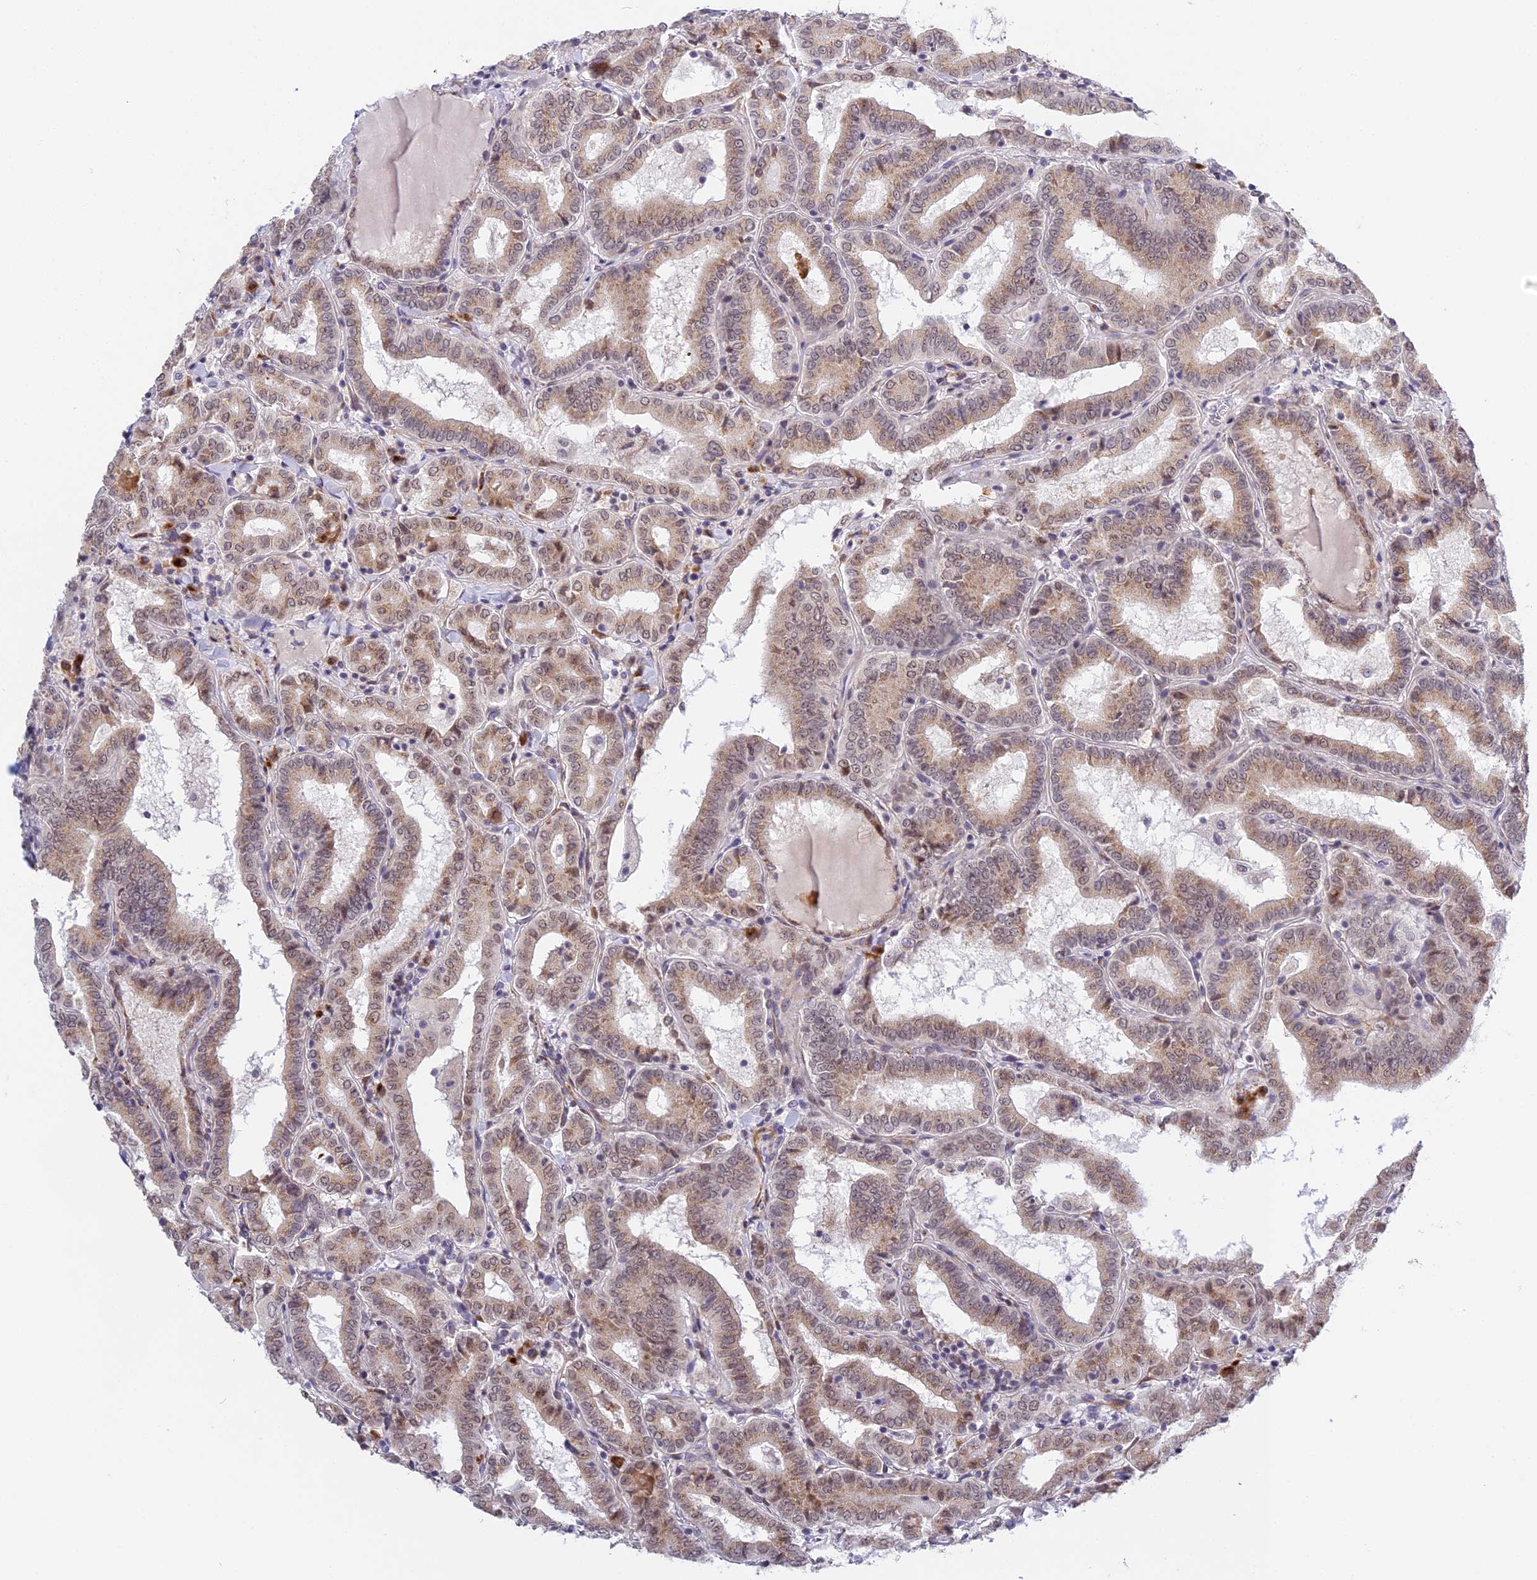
{"staining": {"intensity": "weak", "quantity": ">75%", "location": "cytoplasmic/membranous,nuclear"}, "tissue": "thyroid cancer", "cell_type": "Tumor cells", "image_type": "cancer", "snomed": [{"axis": "morphology", "description": "Papillary adenocarcinoma, NOS"}, {"axis": "topography", "description": "Thyroid gland"}], "caption": "Immunohistochemistry photomicrograph of human thyroid papillary adenocarcinoma stained for a protein (brown), which demonstrates low levels of weak cytoplasmic/membranous and nuclear staining in approximately >75% of tumor cells.", "gene": "HEATR5B", "patient": {"sex": "female", "age": 72}}